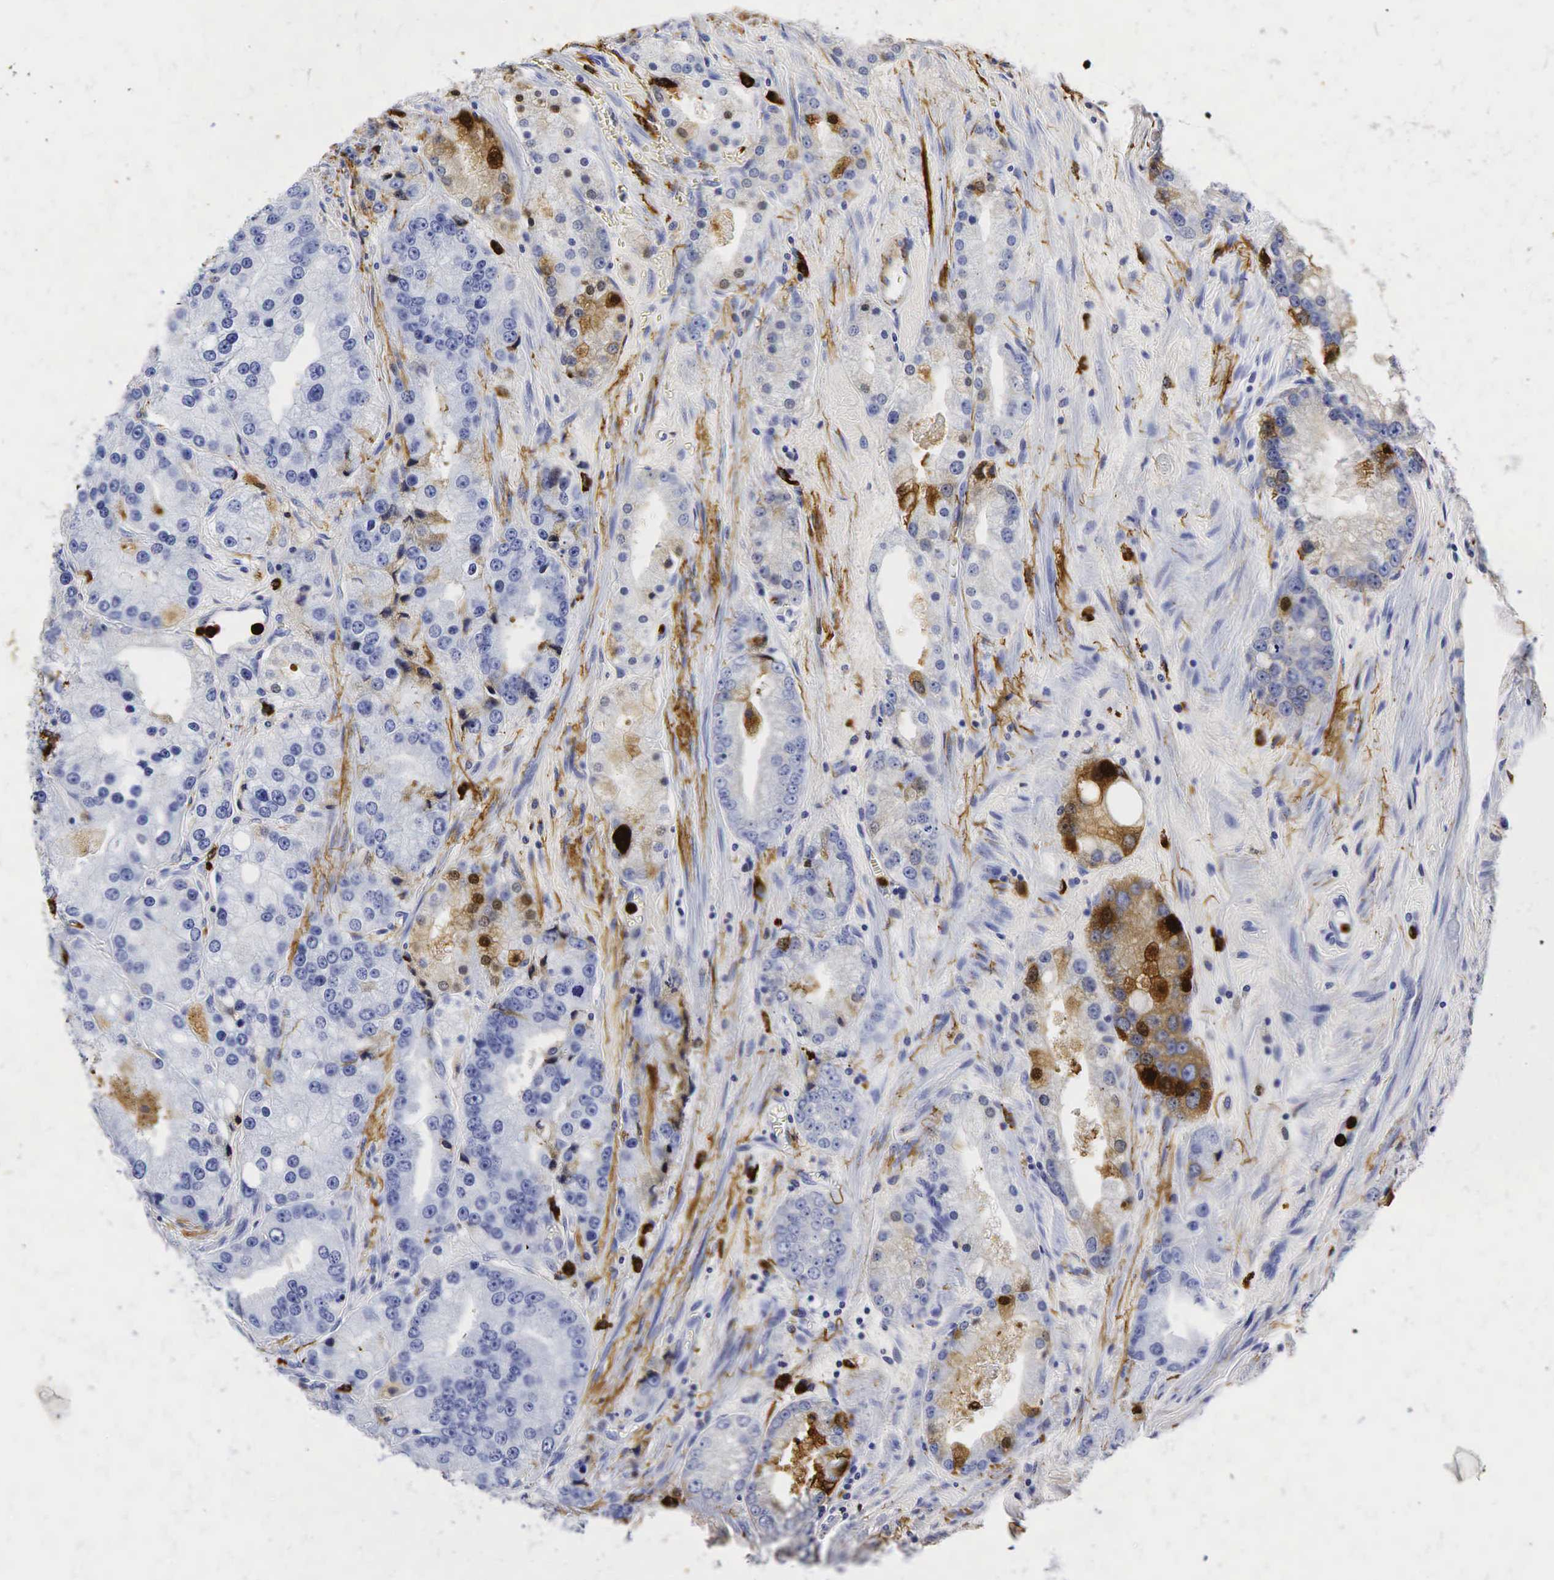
{"staining": {"intensity": "negative", "quantity": "none", "location": "none"}, "tissue": "prostate cancer", "cell_type": "Tumor cells", "image_type": "cancer", "snomed": [{"axis": "morphology", "description": "Adenocarcinoma, Medium grade"}, {"axis": "topography", "description": "Prostate"}], "caption": "Immunohistochemical staining of prostate cancer exhibits no significant expression in tumor cells.", "gene": "LYZ", "patient": {"sex": "male", "age": 72}}